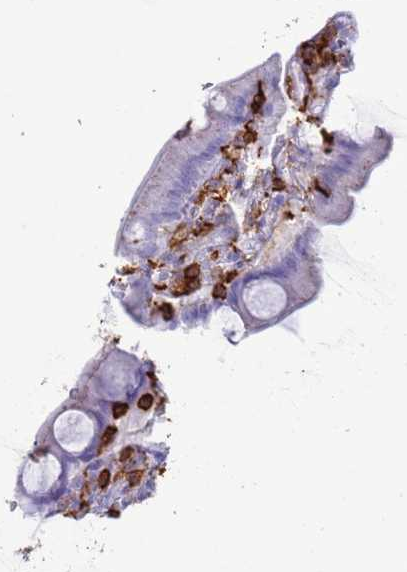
{"staining": {"intensity": "negative", "quantity": "none", "location": "none"}, "tissue": "duodenum", "cell_type": "Glandular cells", "image_type": "normal", "snomed": [{"axis": "morphology", "description": "Normal tissue, NOS"}, {"axis": "topography", "description": "Duodenum"}], "caption": "The image exhibits no significant positivity in glandular cells of duodenum.", "gene": "IRF5", "patient": {"sex": "male", "age": 55}}